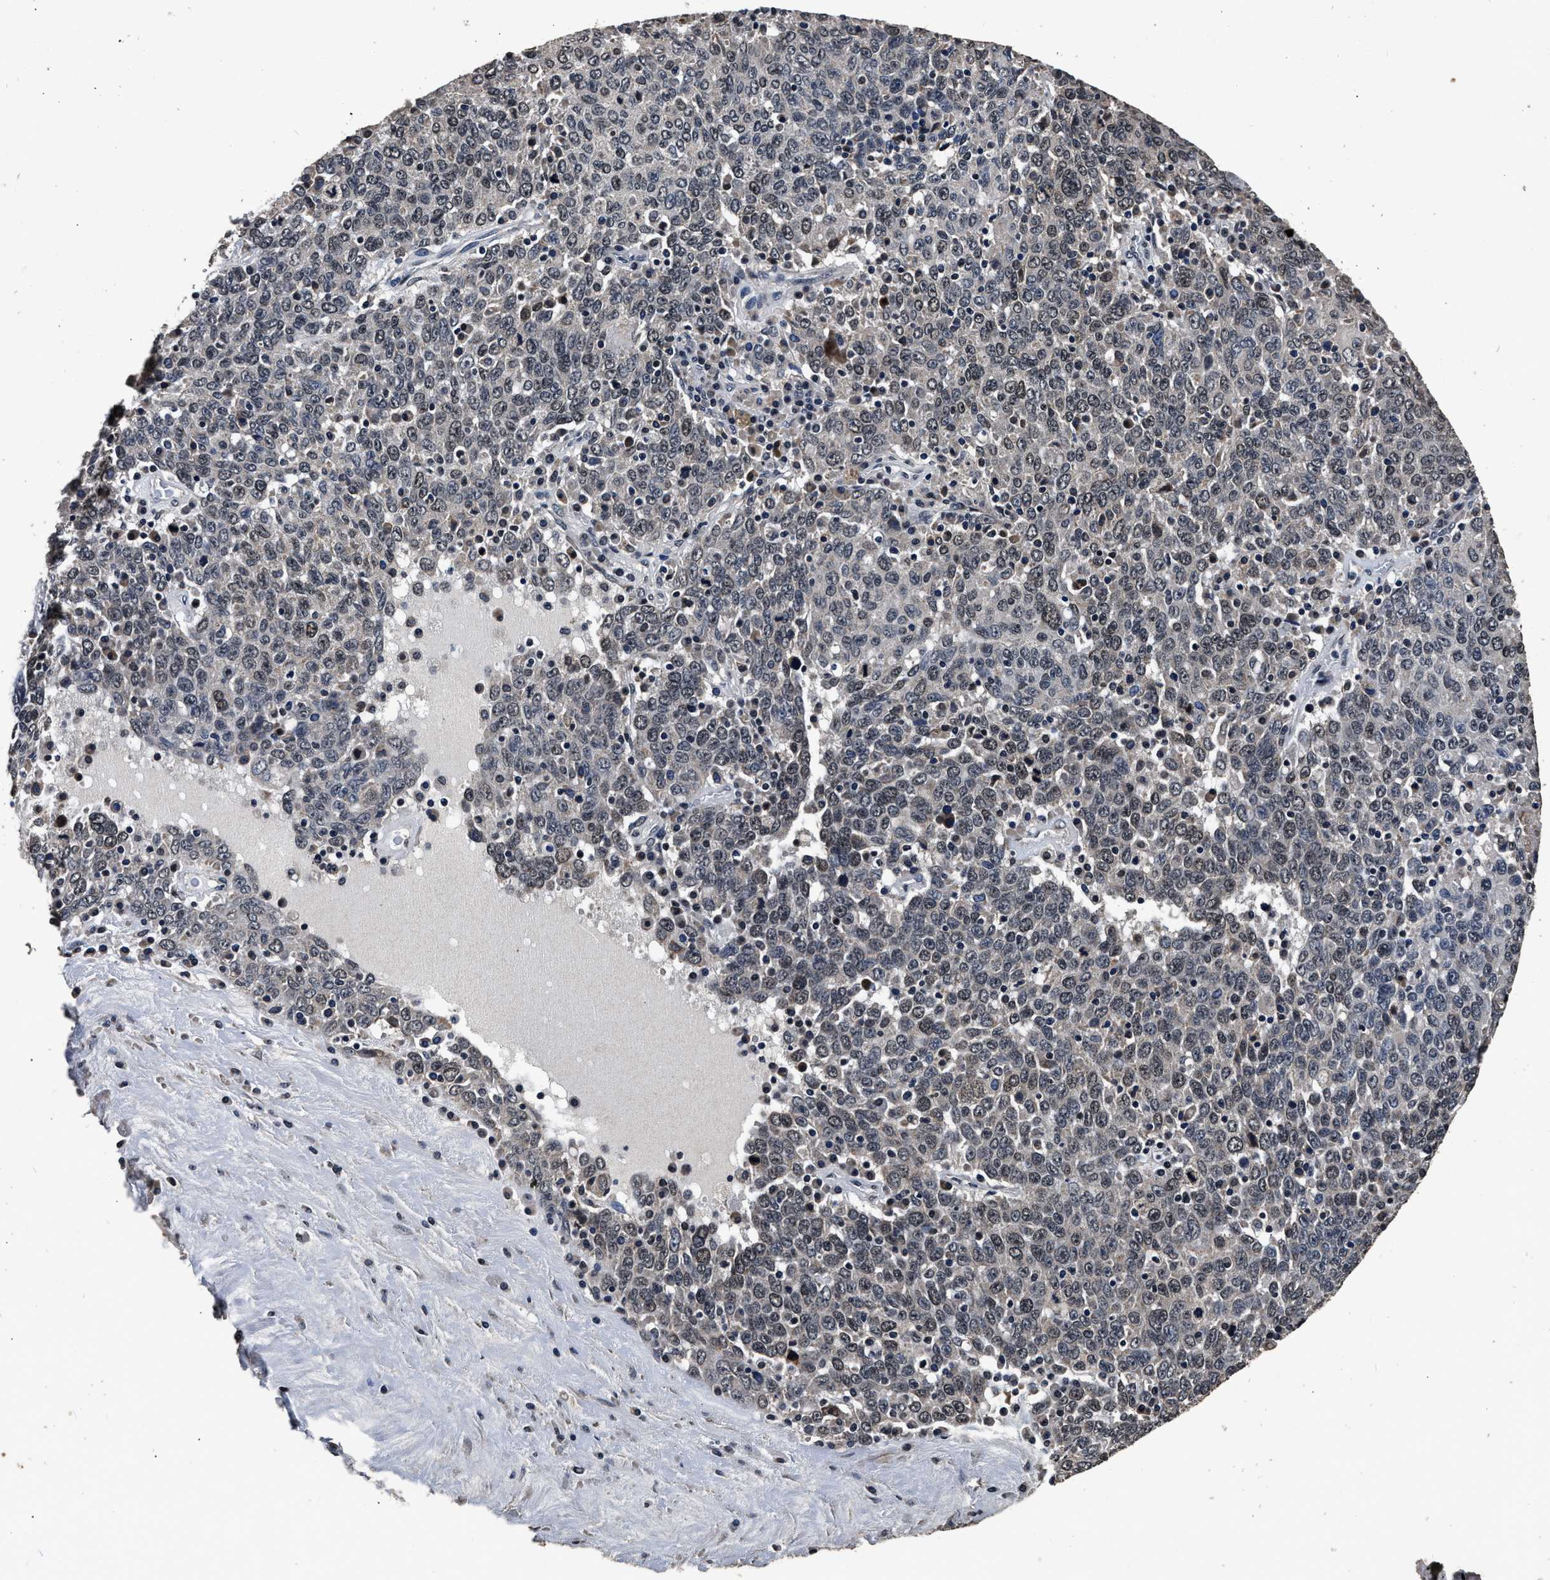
{"staining": {"intensity": "weak", "quantity": "25%-75%", "location": "nuclear"}, "tissue": "ovarian cancer", "cell_type": "Tumor cells", "image_type": "cancer", "snomed": [{"axis": "morphology", "description": "Carcinoma, endometroid"}, {"axis": "topography", "description": "Ovary"}], "caption": "Immunohistochemistry (IHC) photomicrograph of neoplastic tissue: human ovarian endometroid carcinoma stained using IHC shows low levels of weak protein expression localized specifically in the nuclear of tumor cells, appearing as a nuclear brown color.", "gene": "CSTF1", "patient": {"sex": "female", "age": 62}}